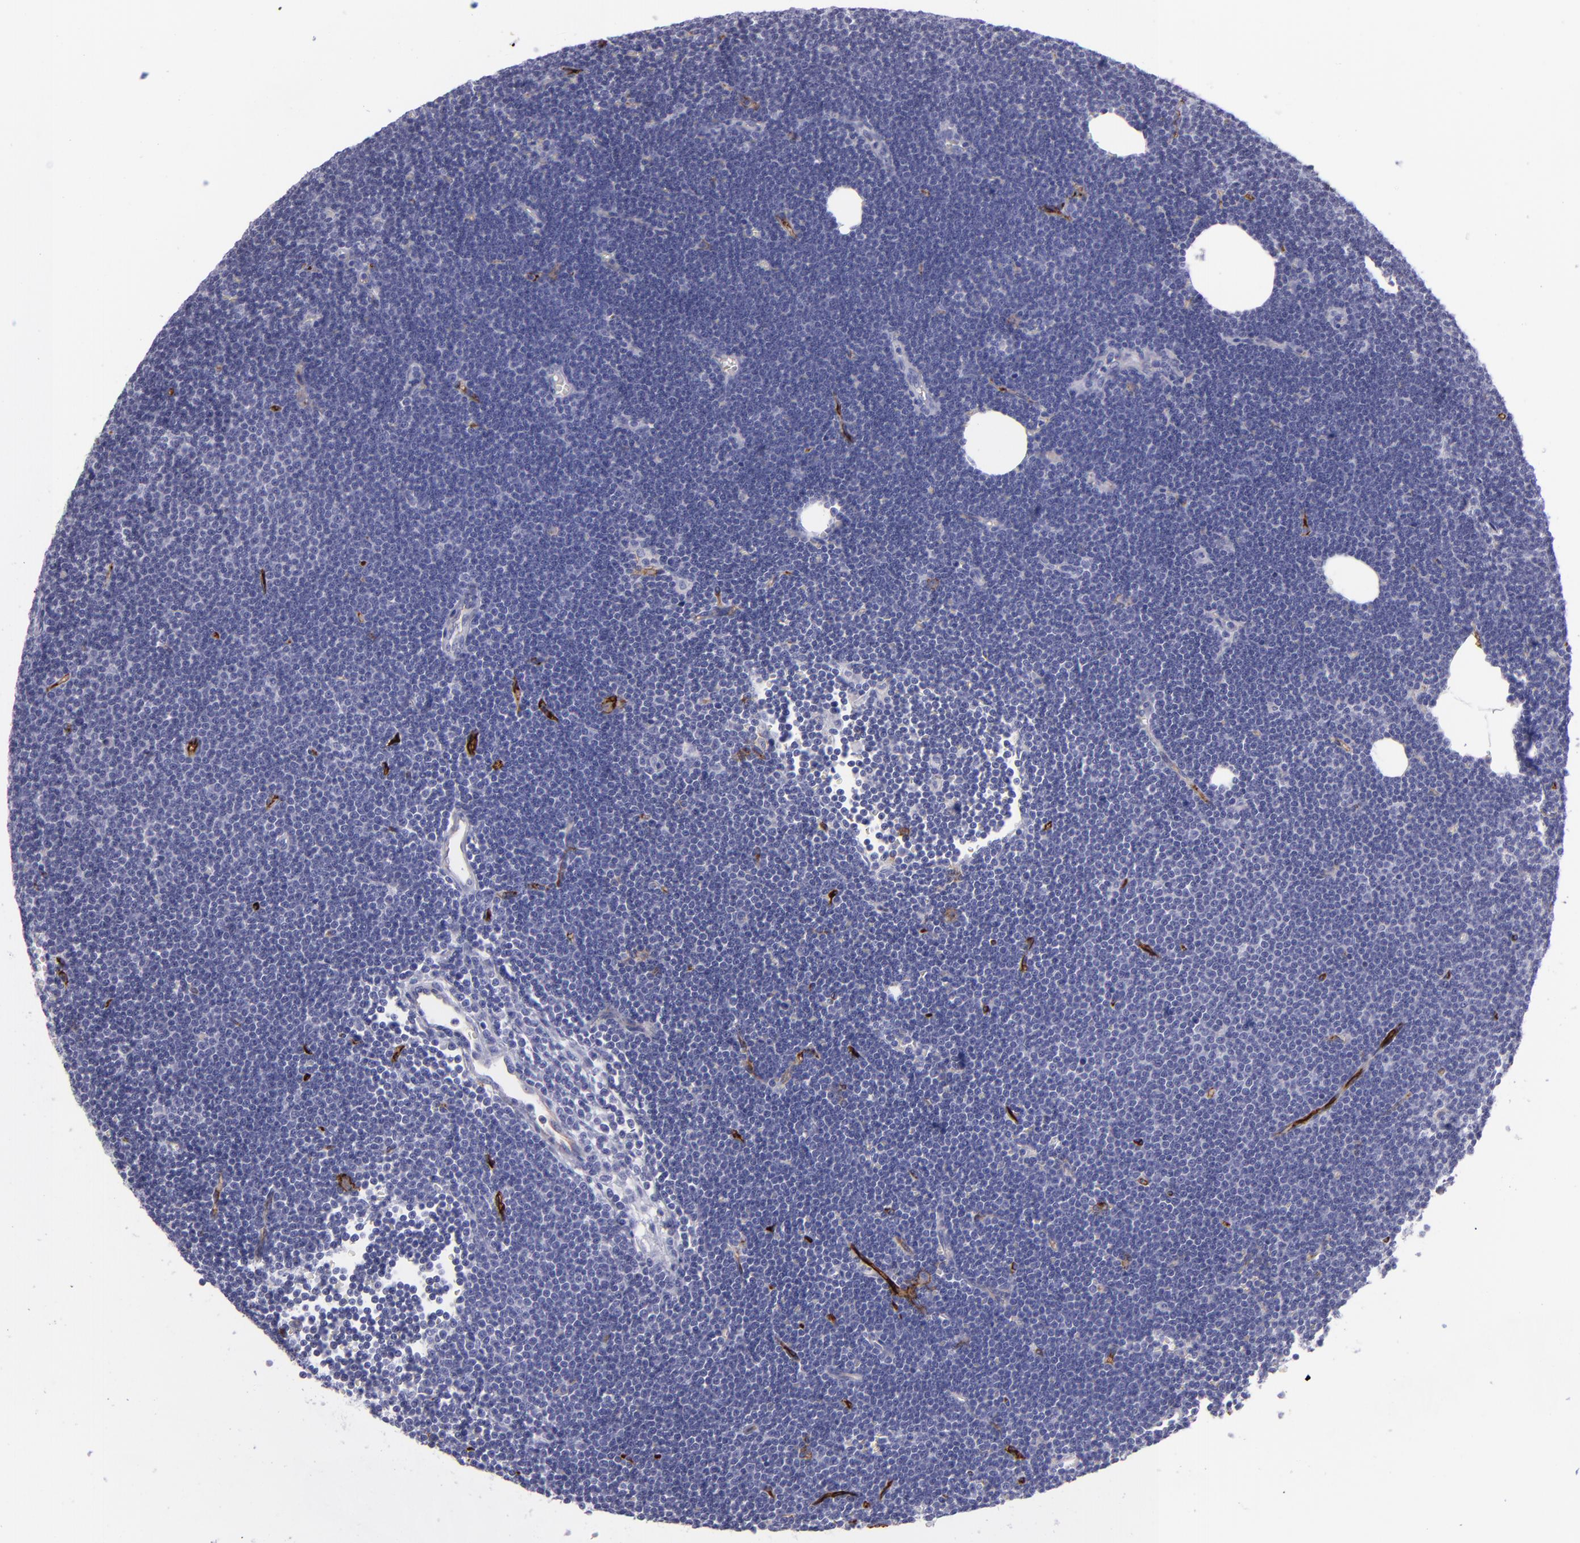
{"staining": {"intensity": "negative", "quantity": "none", "location": "none"}, "tissue": "lymphoma", "cell_type": "Tumor cells", "image_type": "cancer", "snomed": [{"axis": "morphology", "description": "Malignant lymphoma, non-Hodgkin's type, Low grade"}, {"axis": "topography", "description": "Lymph node"}], "caption": "IHC image of lymphoma stained for a protein (brown), which shows no expression in tumor cells.", "gene": "ACE", "patient": {"sex": "female", "age": 73}}